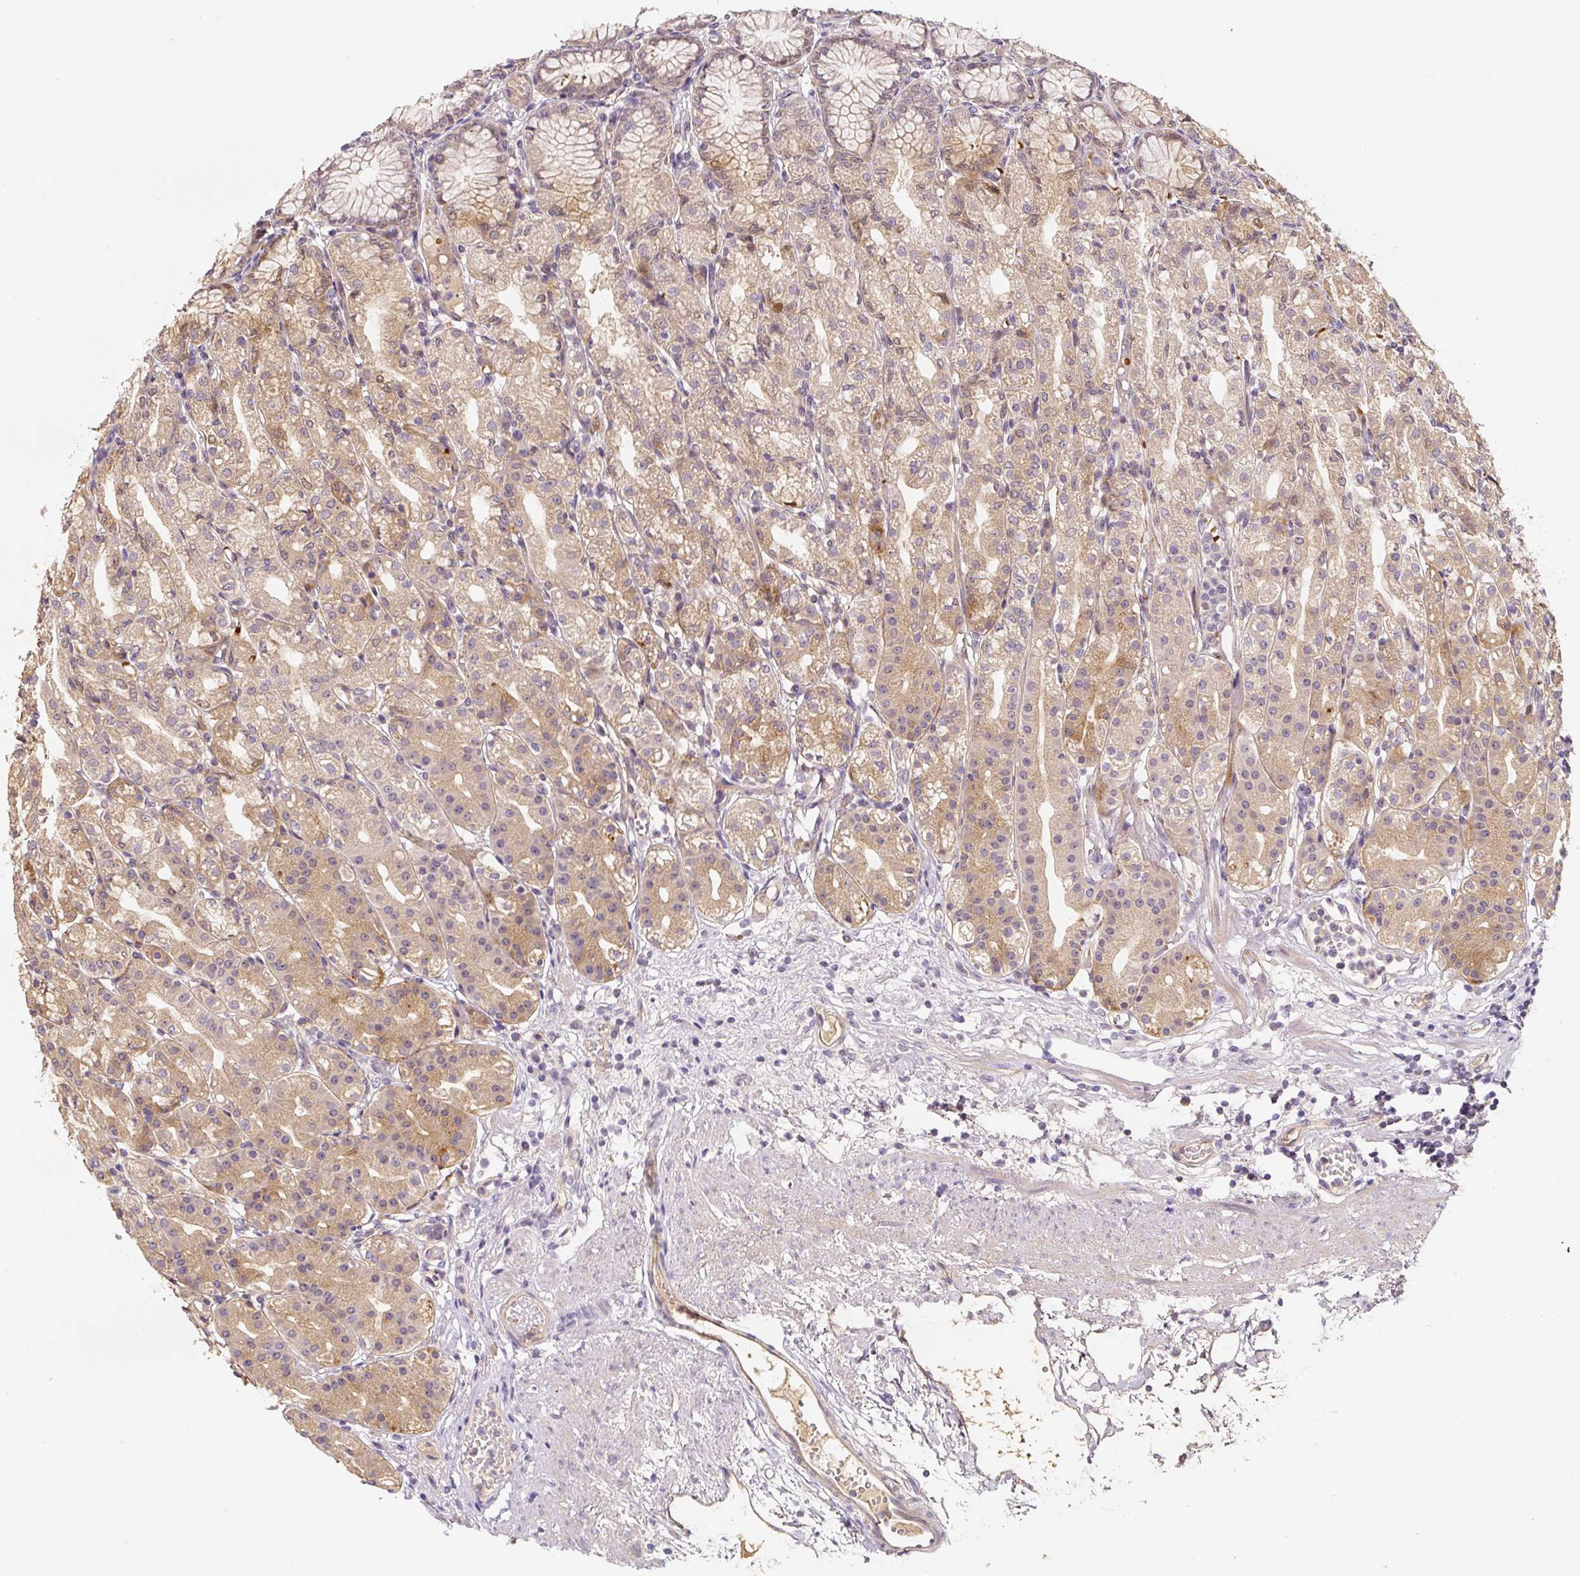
{"staining": {"intensity": "strong", "quantity": "25%-75%", "location": "cytoplasmic/membranous"}, "tissue": "stomach", "cell_type": "Glandular cells", "image_type": "normal", "snomed": [{"axis": "morphology", "description": "Normal tissue, NOS"}, {"axis": "topography", "description": "Stomach"}], "caption": "Strong cytoplasmic/membranous expression for a protein is identified in approximately 25%-75% of glandular cells of benign stomach using immunohistochemistry (IHC).", "gene": "PWWP3B", "patient": {"sex": "female", "age": 57}}